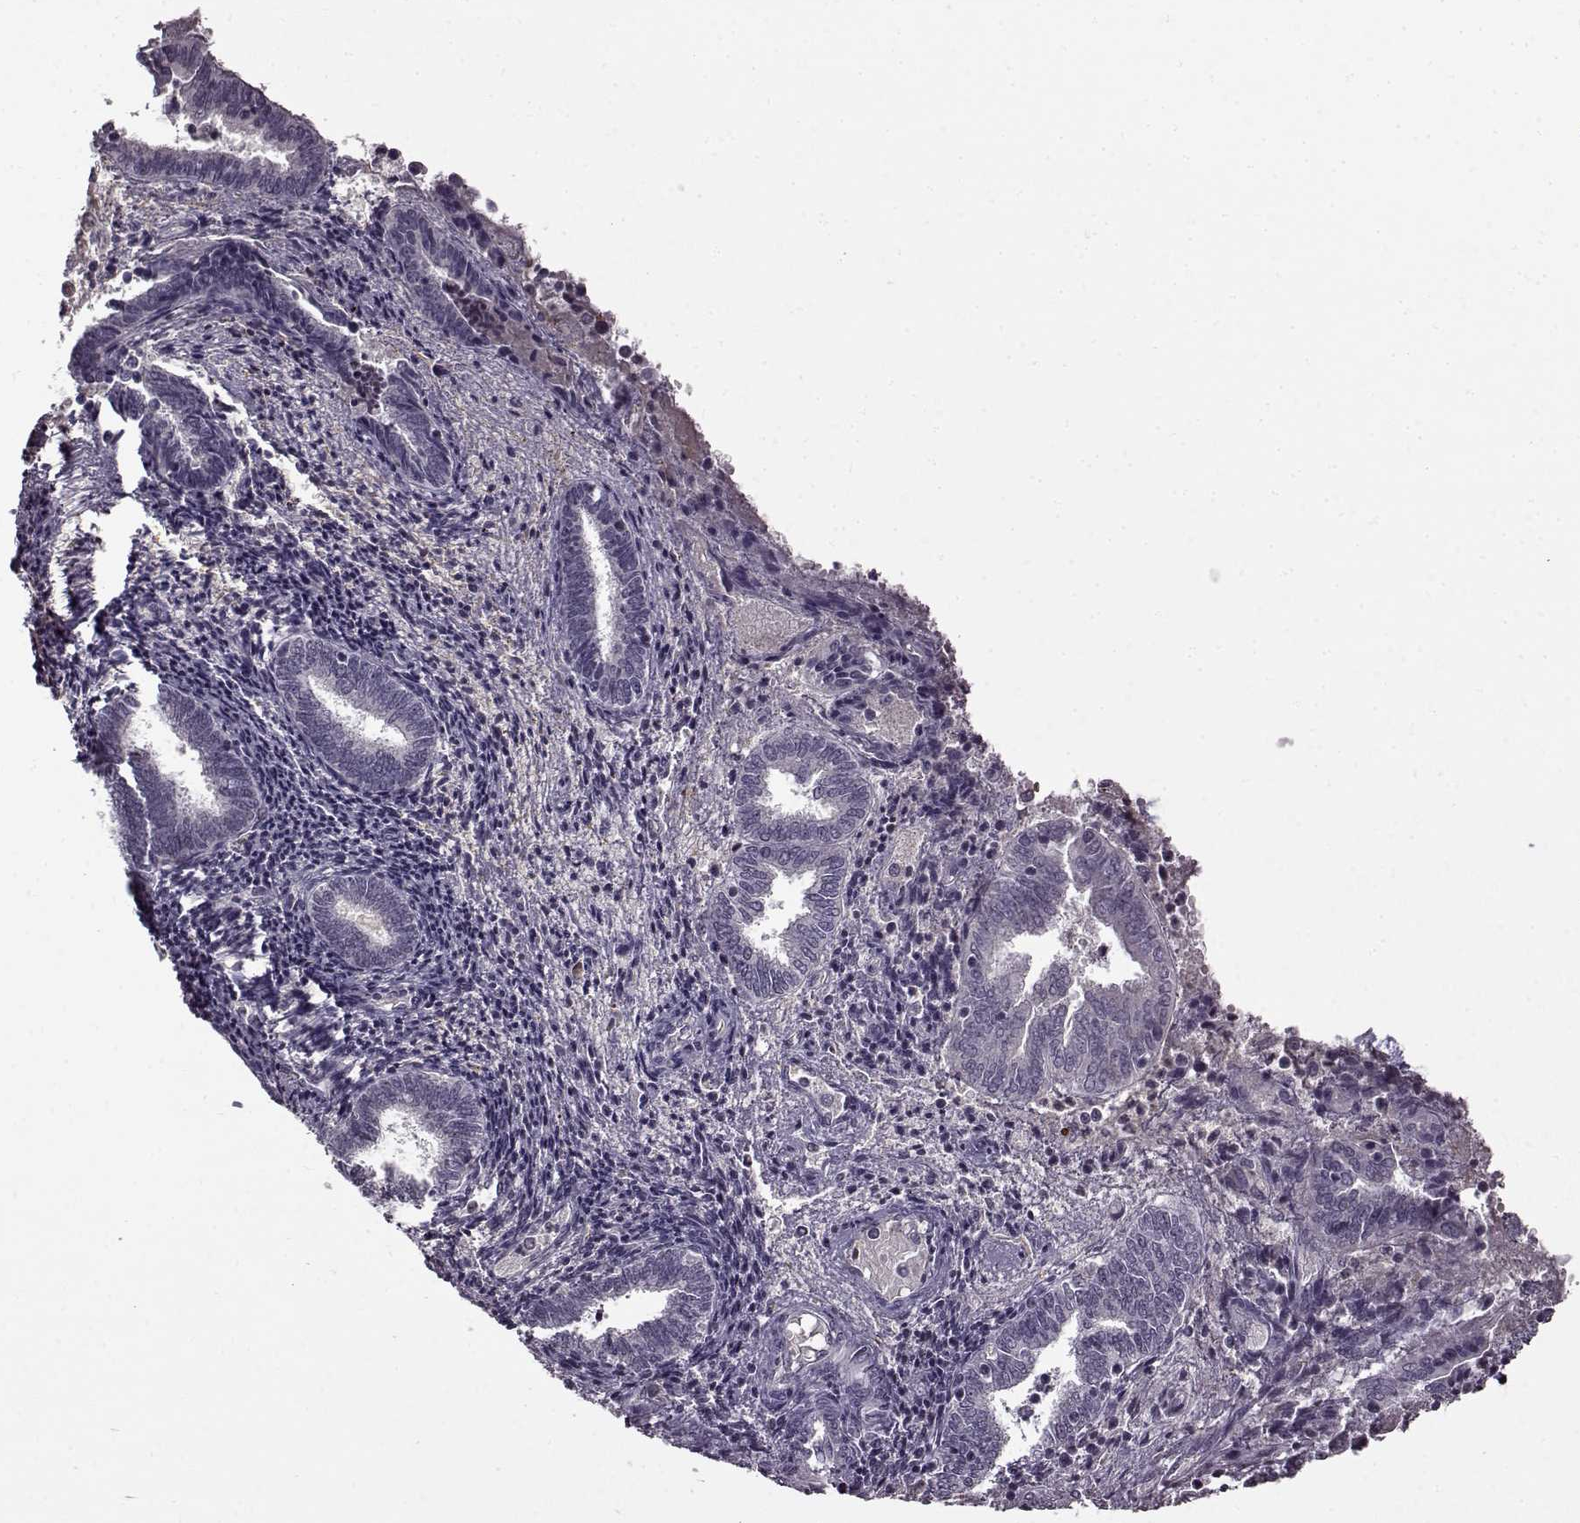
{"staining": {"intensity": "negative", "quantity": "none", "location": "none"}, "tissue": "endometrium", "cell_type": "Cells in endometrial stroma", "image_type": "normal", "snomed": [{"axis": "morphology", "description": "Normal tissue, NOS"}, {"axis": "topography", "description": "Endometrium"}], "caption": "A histopathology image of endometrium stained for a protein reveals no brown staining in cells in endometrial stroma. (DAB (3,3'-diaminobenzidine) immunohistochemistry (IHC) with hematoxylin counter stain).", "gene": "CNGA3", "patient": {"sex": "female", "age": 42}}